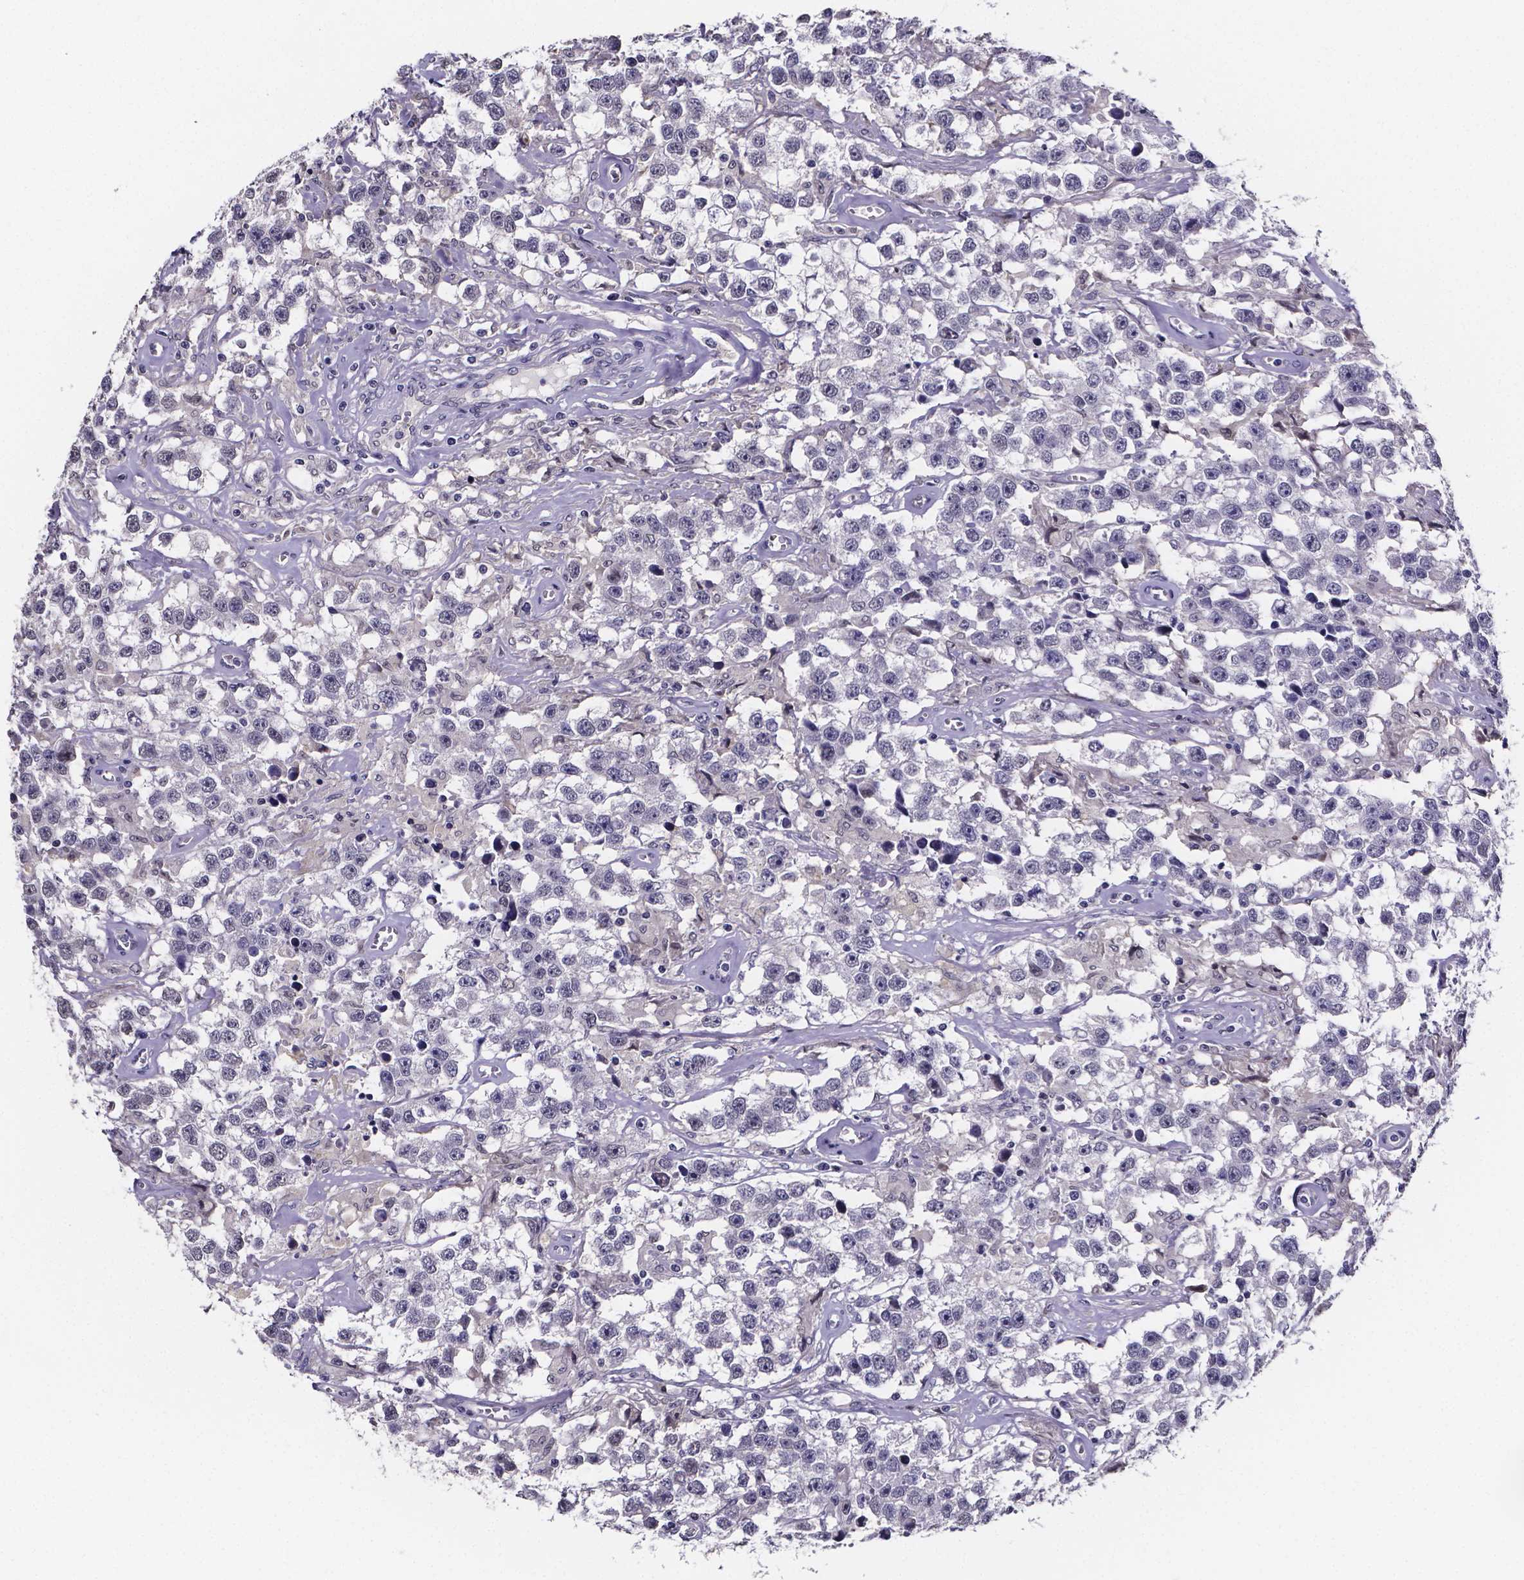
{"staining": {"intensity": "negative", "quantity": "none", "location": "none"}, "tissue": "testis cancer", "cell_type": "Tumor cells", "image_type": "cancer", "snomed": [{"axis": "morphology", "description": "Seminoma, NOS"}, {"axis": "topography", "description": "Testis"}], "caption": "Immunohistochemistry of testis seminoma demonstrates no expression in tumor cells.", "gene": "IZUMO1", "patient": {"sex": "male", "age": 43}}